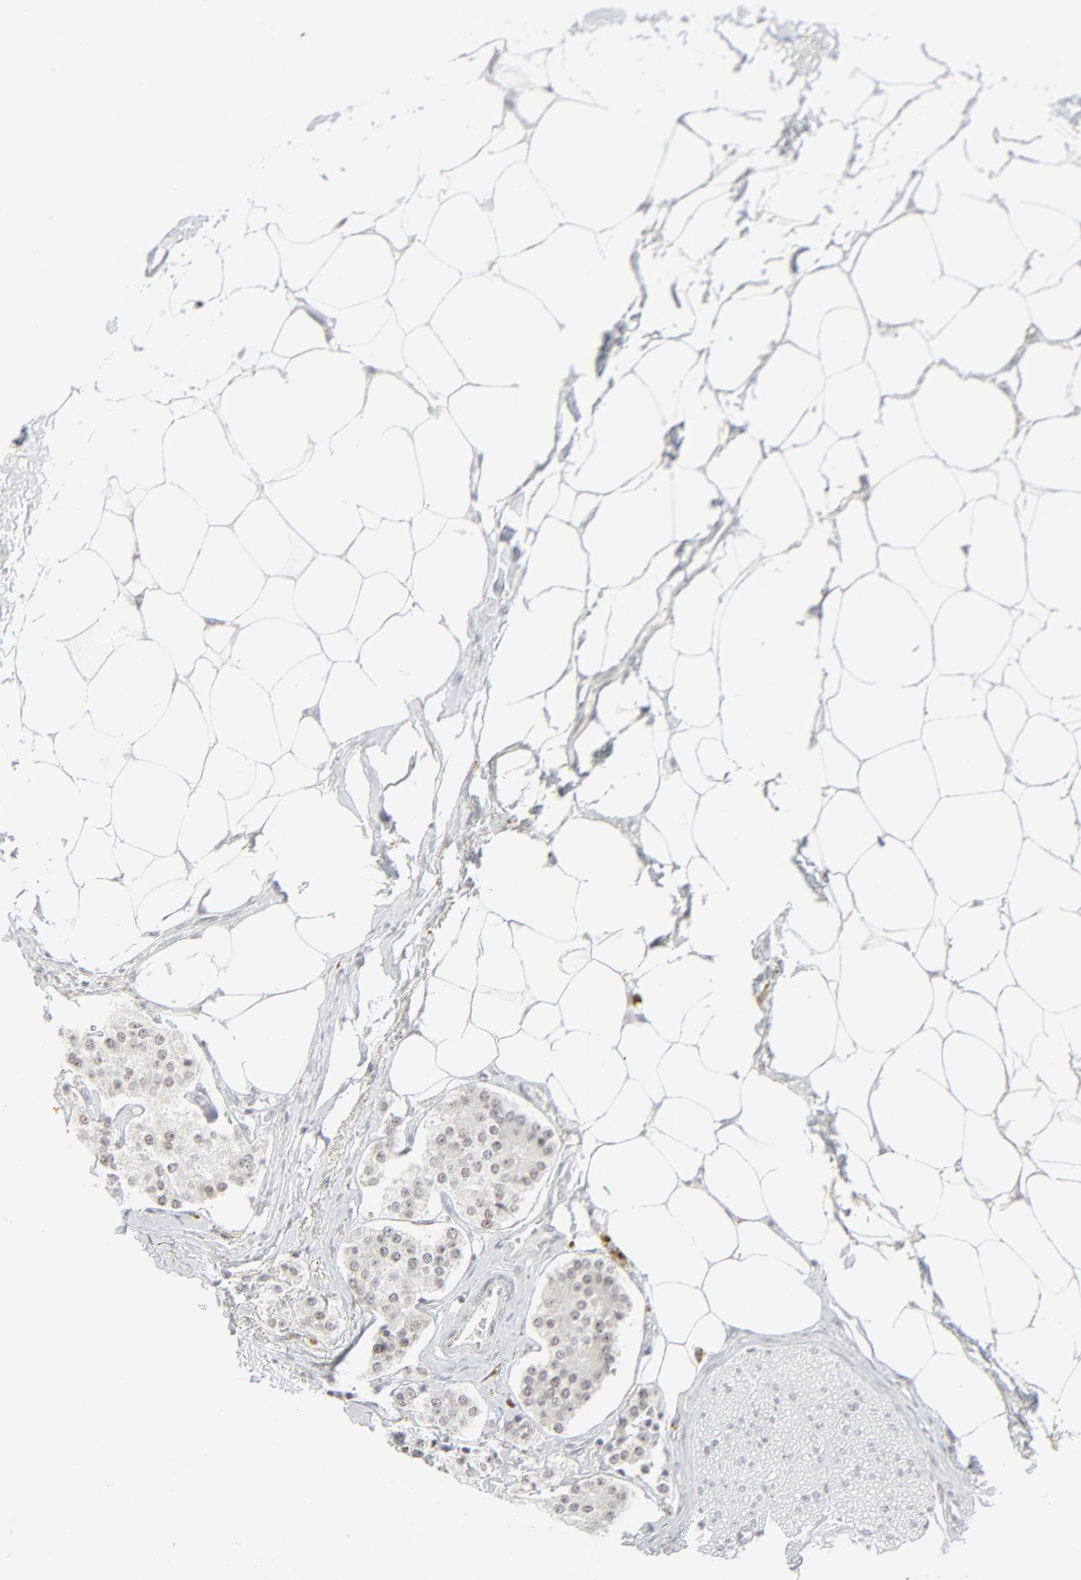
{"staining": {"intensity": "weak", "quantity": "25%-75%", "location": "nuclear"}, "tissue": "carcinoid", "cell_type": "Tumor cells", "image_type": "cancer", "snomed": [{"axis": "morphology", "description": "Carcinoid, malignant, NOS"}, {"axis": "topography", "description": "Colon"}], "caption": "The histopathology image shows a brown stain indicating the presence of a protein in the nuclear of tumor cells in carcinoid.", "gene": "PRKCB", "patient": {"sex": "female", "age": 61}}